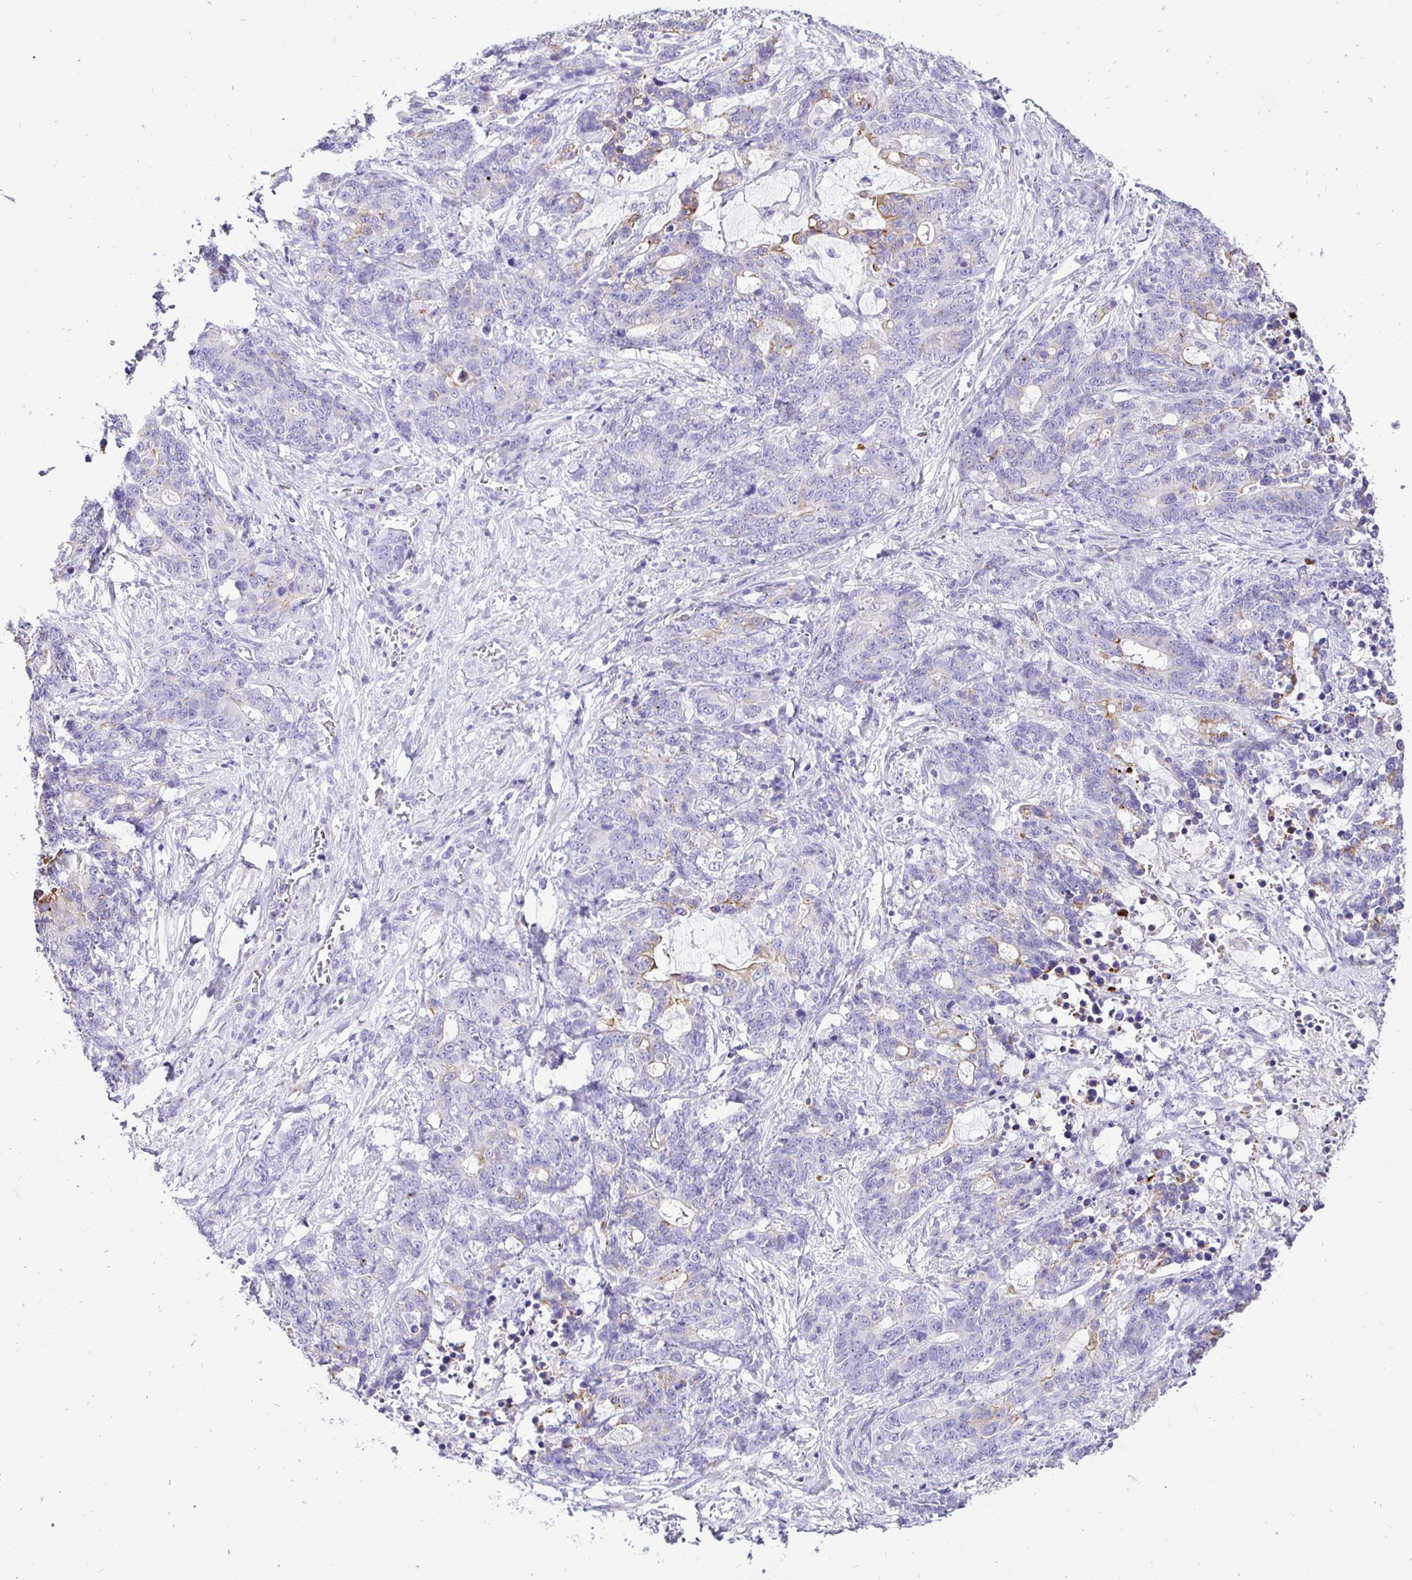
{"staining": {"intensity": "moderate", "quantity": "<25%", "location": "cytoplasmic/membranous"}, "tissue": "stomach cancer", "cell_type": "Tumor cells", "image_type": "cancer", "snomed": [{"axis": "morphology", "description": "Normal tissue, NOS"}, {"axis": "morphology", "description": "Adenocarcinoma, NOS"}, {"axis": "topography", "description": "Stomach"}], "caption": "A low amount of moderate cytoplasmic/membranous expression is appreciated in about <25% of tumor cells in adenocarcinoma (stomach) tissue.", "gene": "TAF1D", "patient": {"sex": "female", "age": 64}}